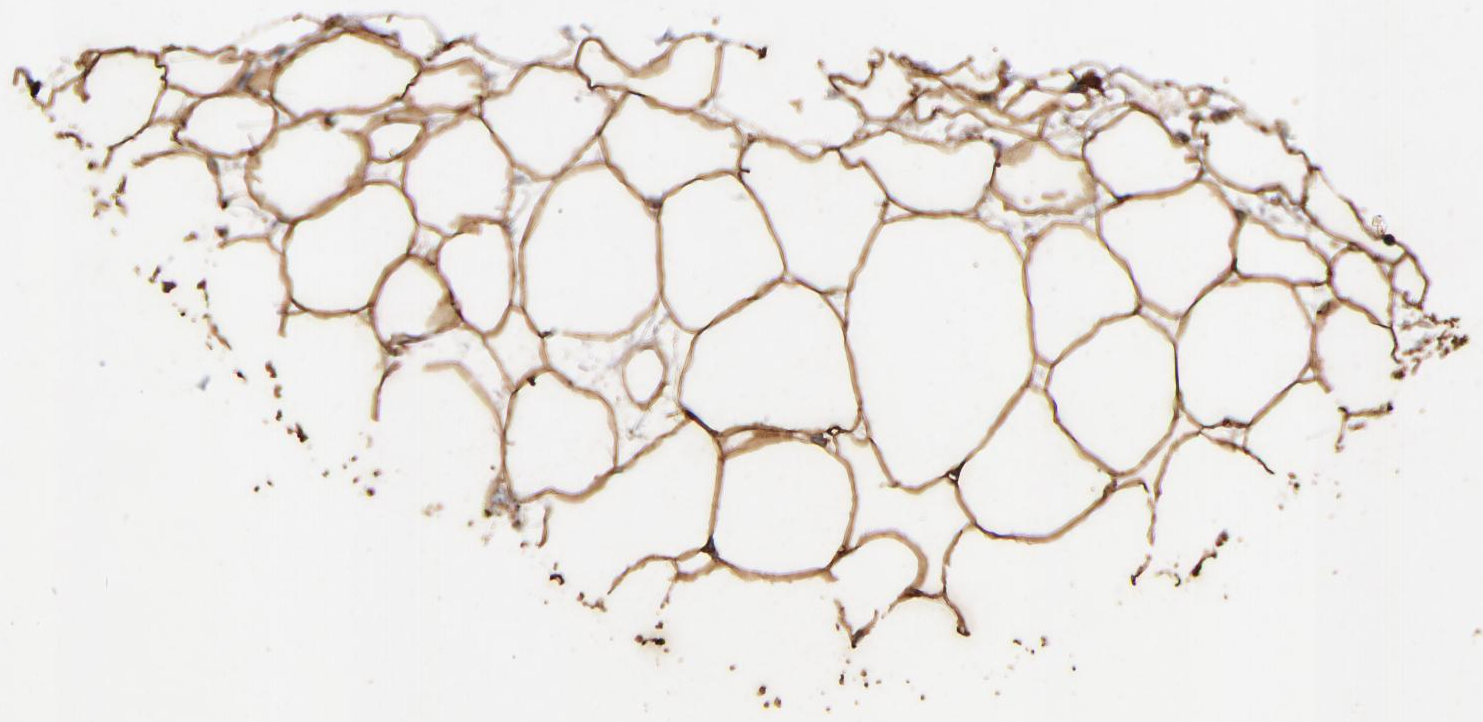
{"staining": {"intensity": "strong", "quantity": ">75%", "location": "cytoplasmic/membranous"}, "tissue": "adipose tissue", "cell_type": "Adipocytes", "image_type": "normal", "snomed": [{"axis": "morphology", "description": "Normal tissue, NOS"}, {"axis": "topography", "description": "Breast"}], "caption": "The histopathology image displays a brown stain indicating the presence of a protein in the cytoplasmic/membranous of adipocytes in adipose tissue. (DAB IHC, brown staining for protein, blue staining for nuclei).", "gene": "VIM", "patient": {"sex": "female", "age": 22}}